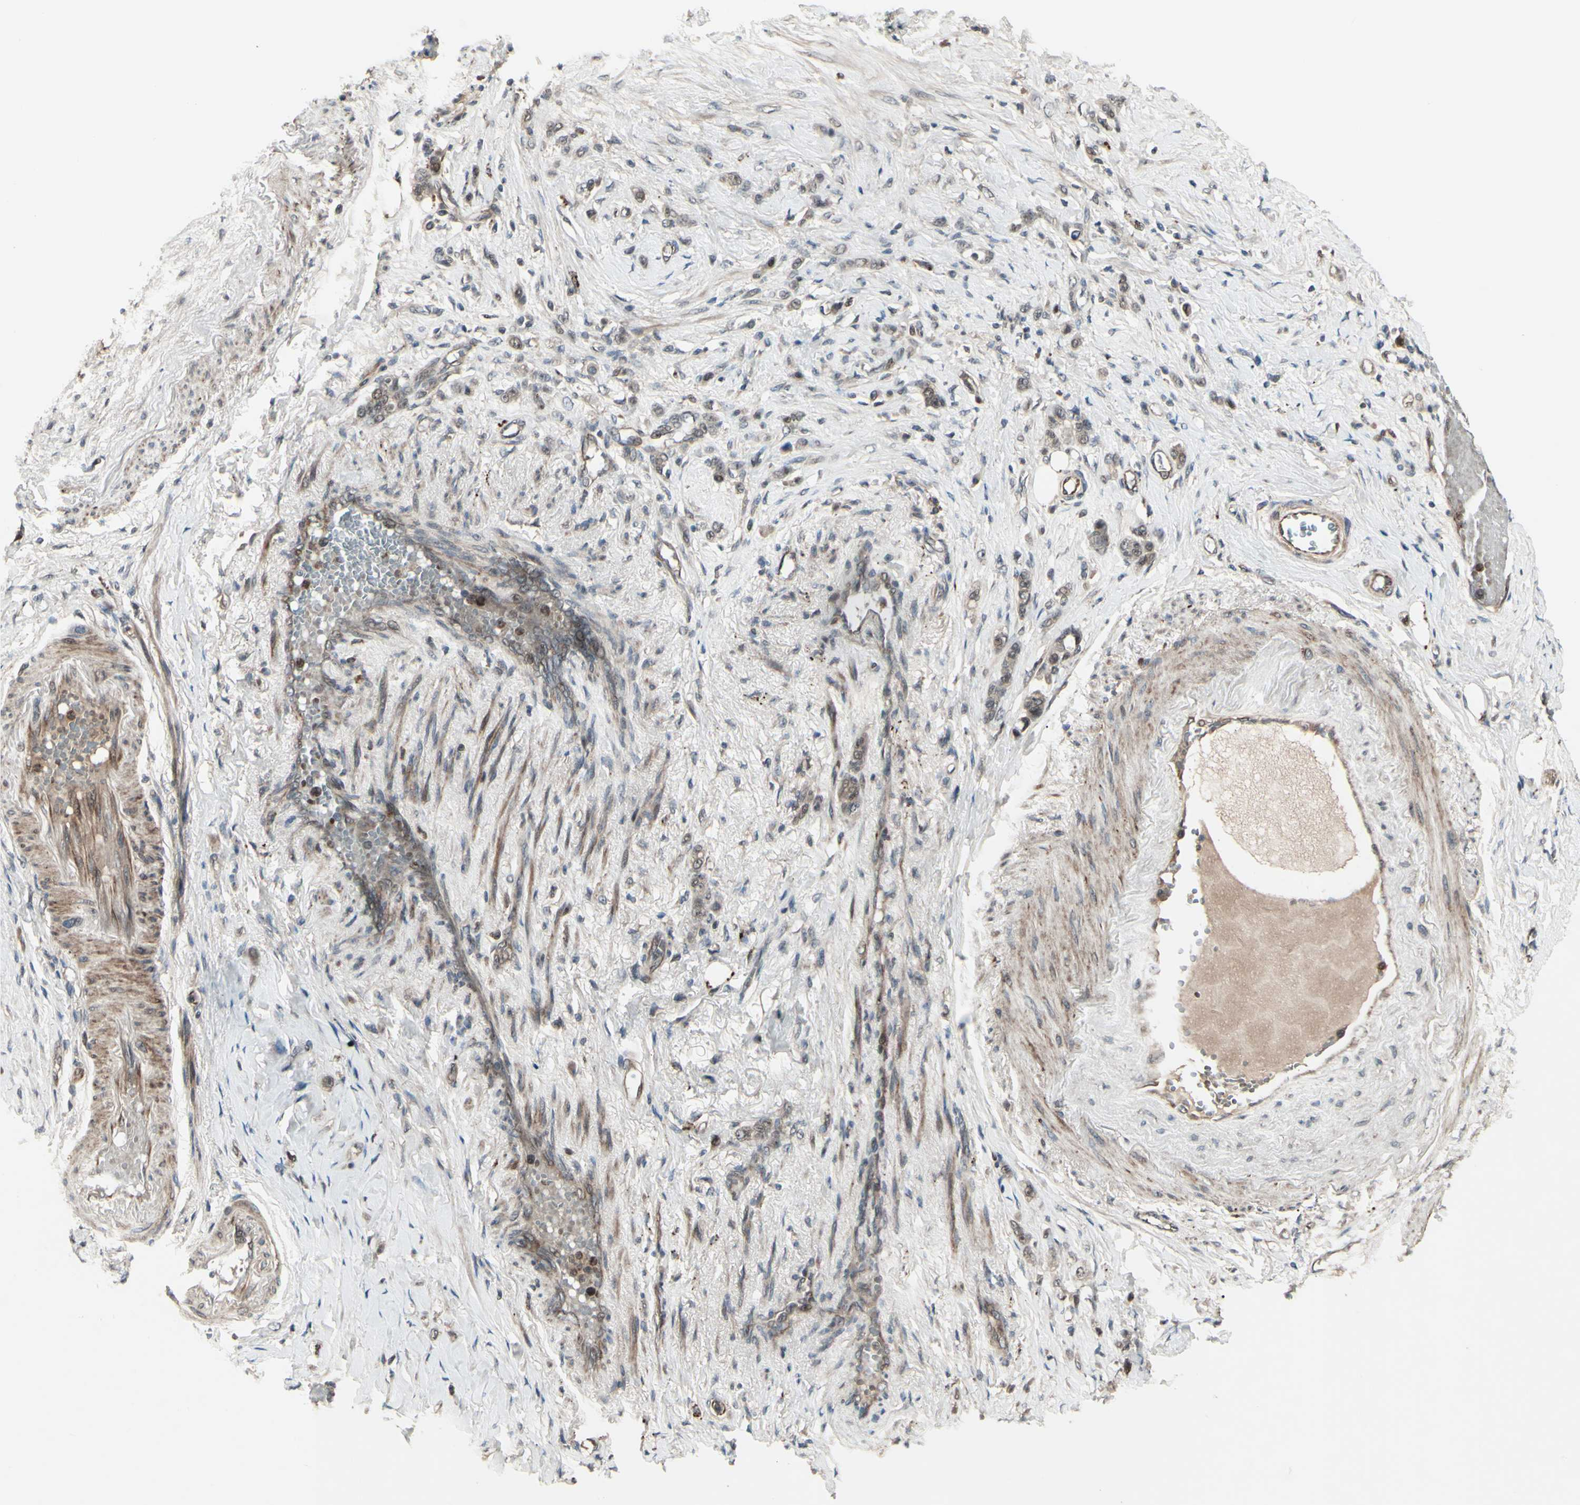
{"staining": {"intensity": "weak", "quantity": ">75%", "location": "cytoplasmic/membranous"}, "tissue": "stomach cancer", "cell_type": "Tumor cells", "image_type": "cancer", "snomed": [{"axis": "morphology", "description": "Adenocarcinoma, NOS"}, {"axis": "topography", "description": "Stomach"}], "caption": "An IHC micrograph of neoplastic tissue is shown. Protein staining in brown highlights weak cytoplasmic/membranous positivity in adenocarcinoma (stomach) within tumor cells. Nuclei are stained in blue.", "gene": "MLF2", "patient": {"sex": "male", "age": 82}}